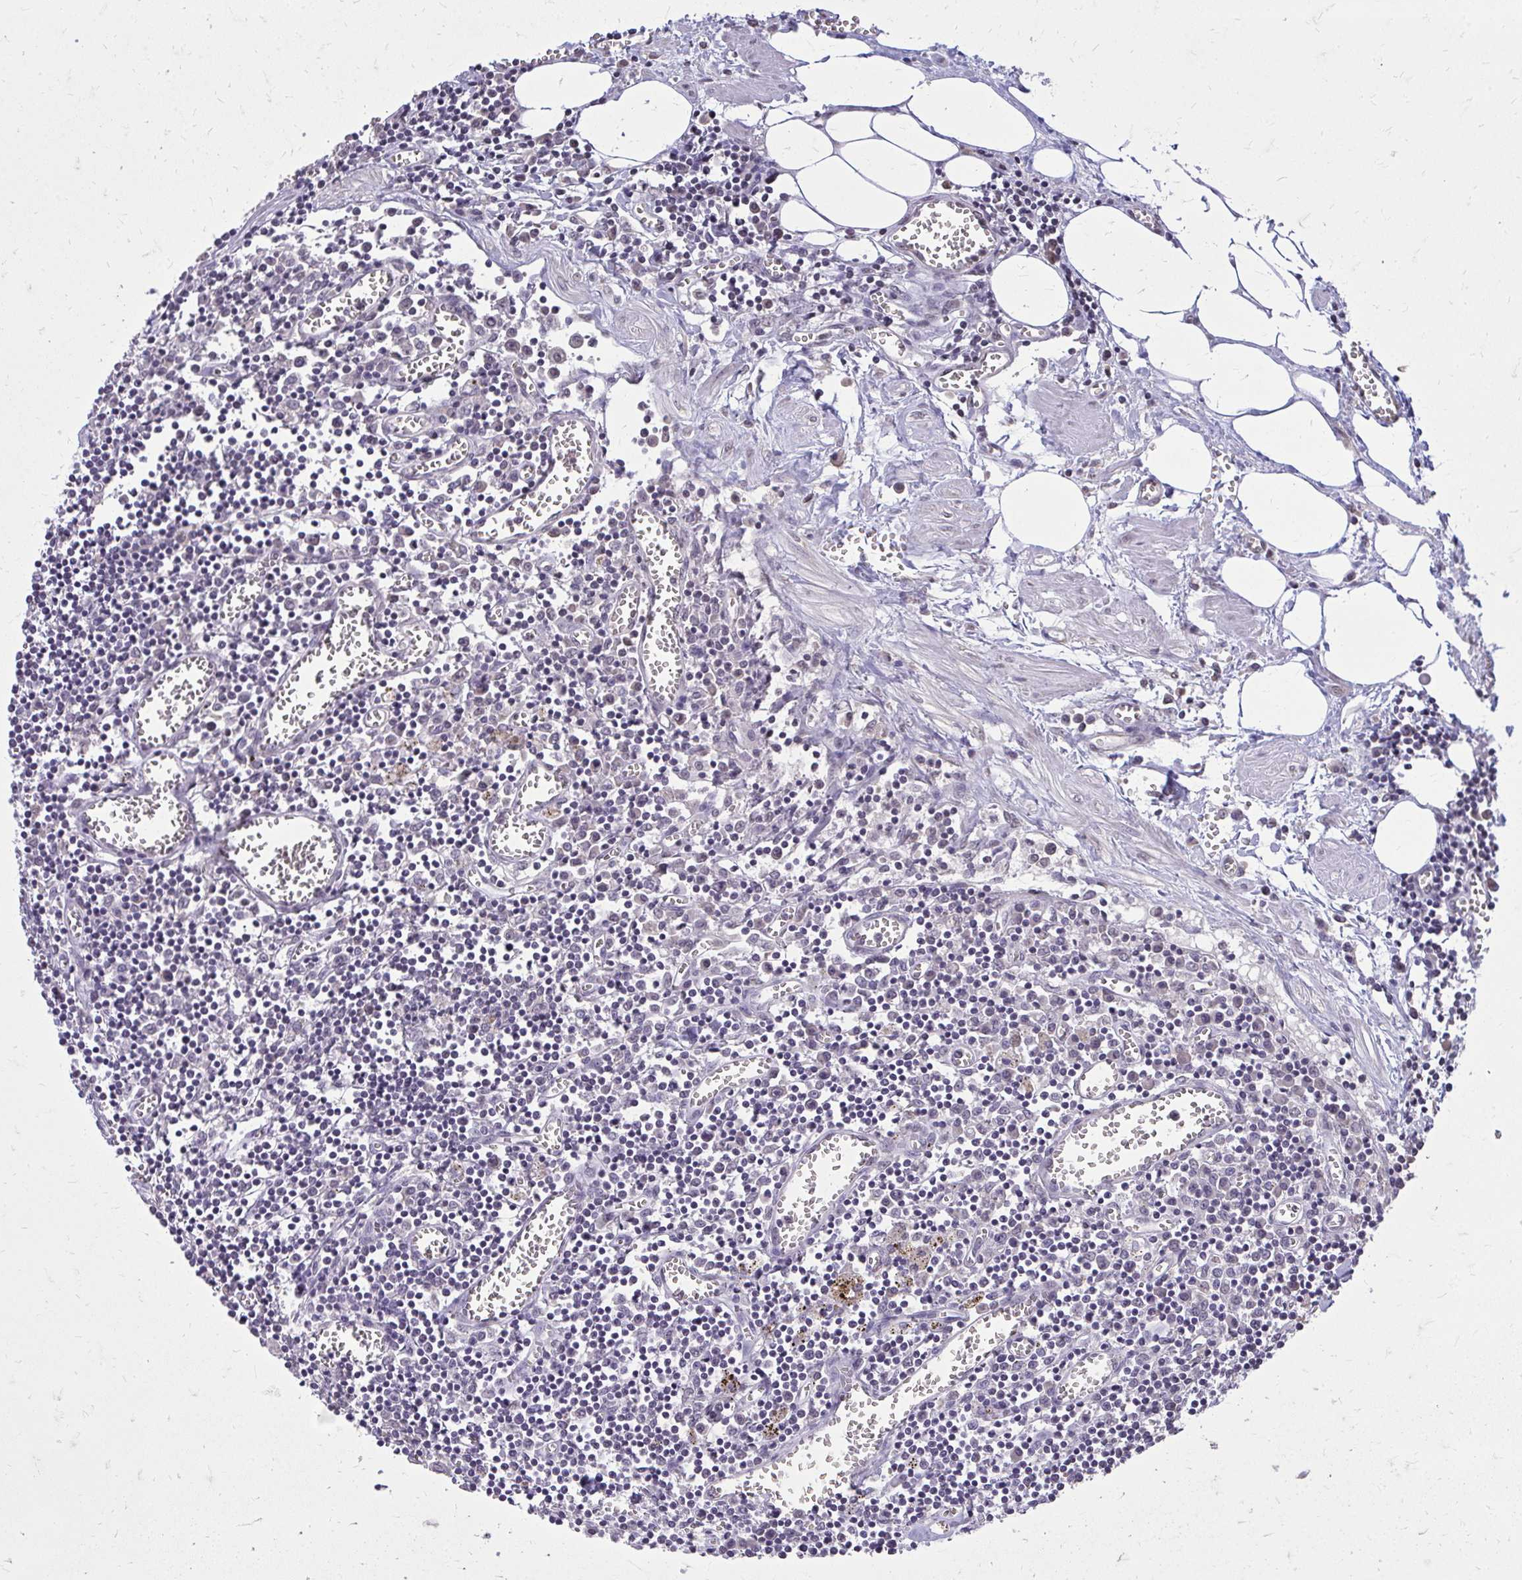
{"staining": {"intensity": "negative", "quantity": "none", "location": "none"}, "tissue": "lymph node", "cell_type": "Germinal center cells", "image_type": "normal", "snomed": [{"axis": "morphology", "description": "Normal tissue, NOS"}, {"axis": "topography", "description": "Lymph node"}], "caption": "High magnification brightfield microscopy of normal lymph node stained with DAB (brown) and counterstained with hematoxylin (blue): germinal center cells show no significant staining. Nuclei are stained in blue.", "gene": "AKAP5", "patient": {"sex": "male", "age": 66}}